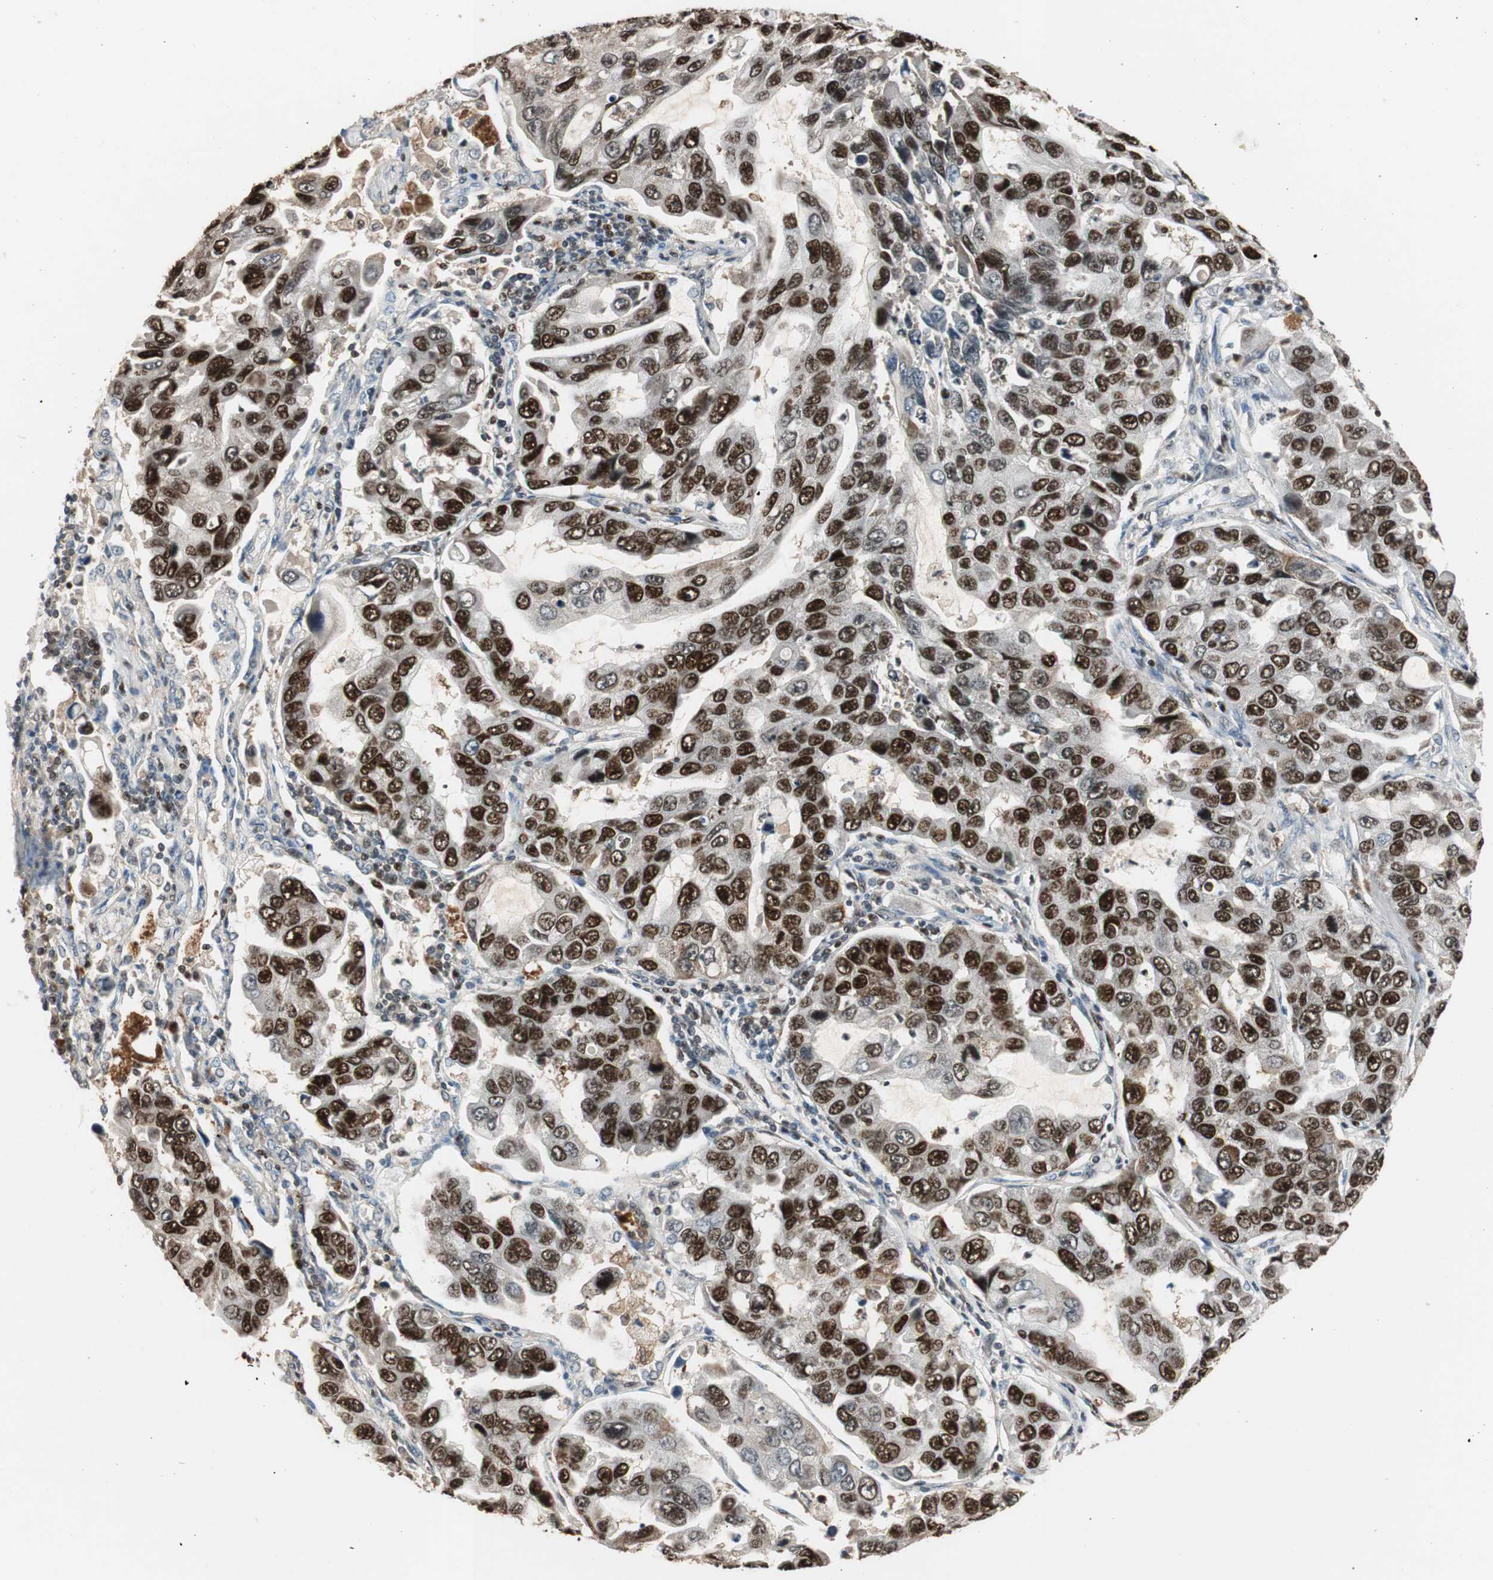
{"staining": {"intensity": "strong", "quantity": ">75%", "location": "nuclear"}, "tissue": "lung cancer", "cell_type": "Tumor cells", "image_type": "cancer", "snomed": [{"axis": "morphology", "description": "Adenocarcinoma, NOS"}, {"axis": "topography", "description": "Lung"}], "caption": "This histopathology image exhibits lung adenocarcinoma stained with immunohistochemistry to label a protein in brown. The nuclear of tumor cells show strong positivity for the protein. Nuclei are counter-stained blue.", "gene": "FEN1", "patient": {"sex": "male", "age": 64}}